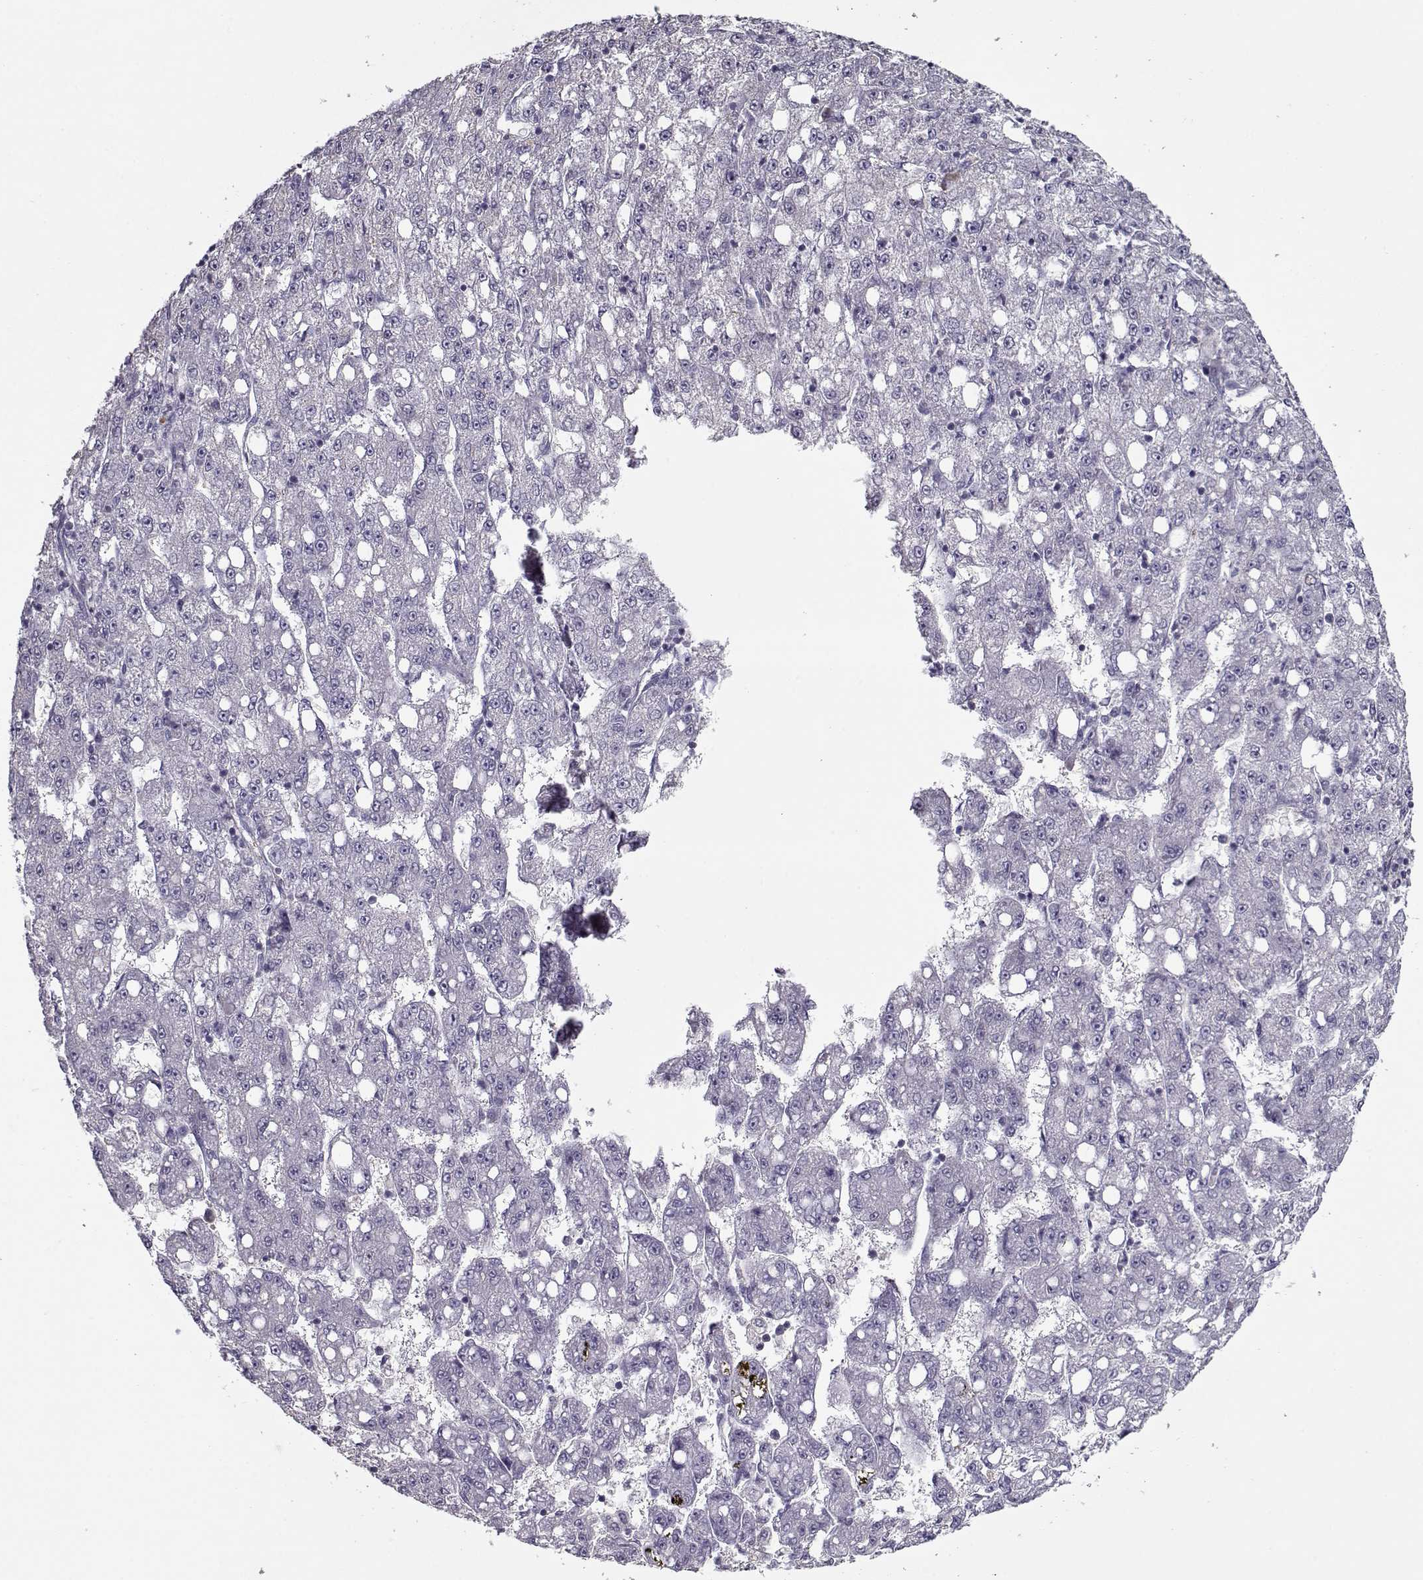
{"staining": {"intensity": "negative", "quantity": "none", "location": "none"}, "tissue": "liver cancer", "cell_type": "Tumor cells", "image_type": "cancer", "snomed": [{"axis": "morphology", "description": "Carcinoma, Hepatocellular, NOS"}, {"axis": "topography", "description": "Liver"}], "caption": "The image exhibits no staining of tumor cells in liver cancer.", "gene": "SEC16B", "patient": {"sex": "female", "age": 65}}